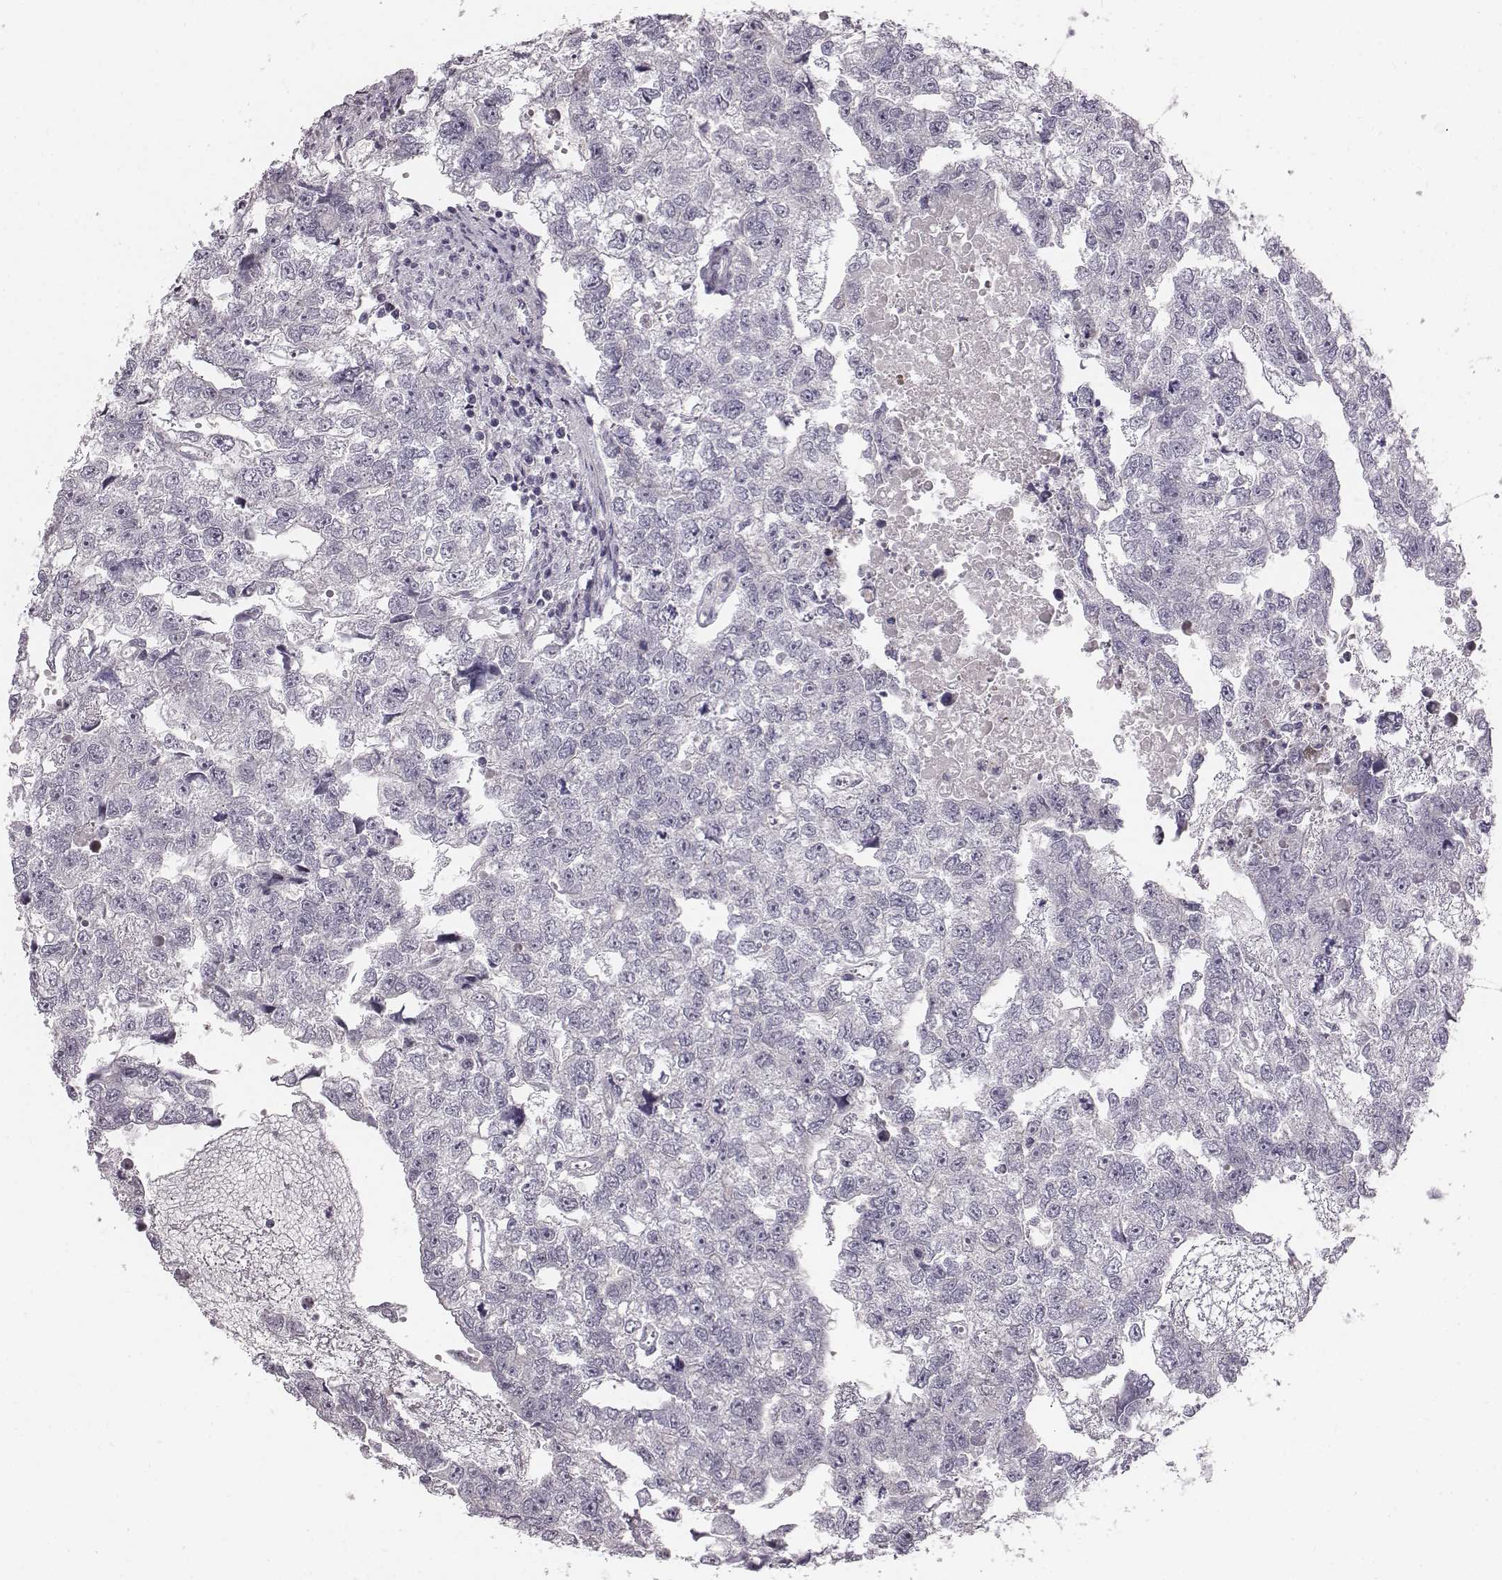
{"staining": {"intensity": "negative", "quantity": "none", "location": "none"}, "tissue": "testis cancer", "cell_type": "Tumor cells", "image_type": "cancer", "snomed": [{"axis": "morphology", "description": "Carcinoma, Embryonal, NOS"}, {"axis": "morphology", "description": "Teratoma, malignant, NOS"}, {"axis": "topography", "description": "Testis"}], "caption": "A micrograph of embryonal carcinoma (testis) stained for a protein reveals no brown staining in tumor cells. The staining is performed using DAB brown chromogen with nuclei counter-stained in using hematoxylin.", "gene": "CRISP1", "patient": {"sex": "male", "age": 44}}